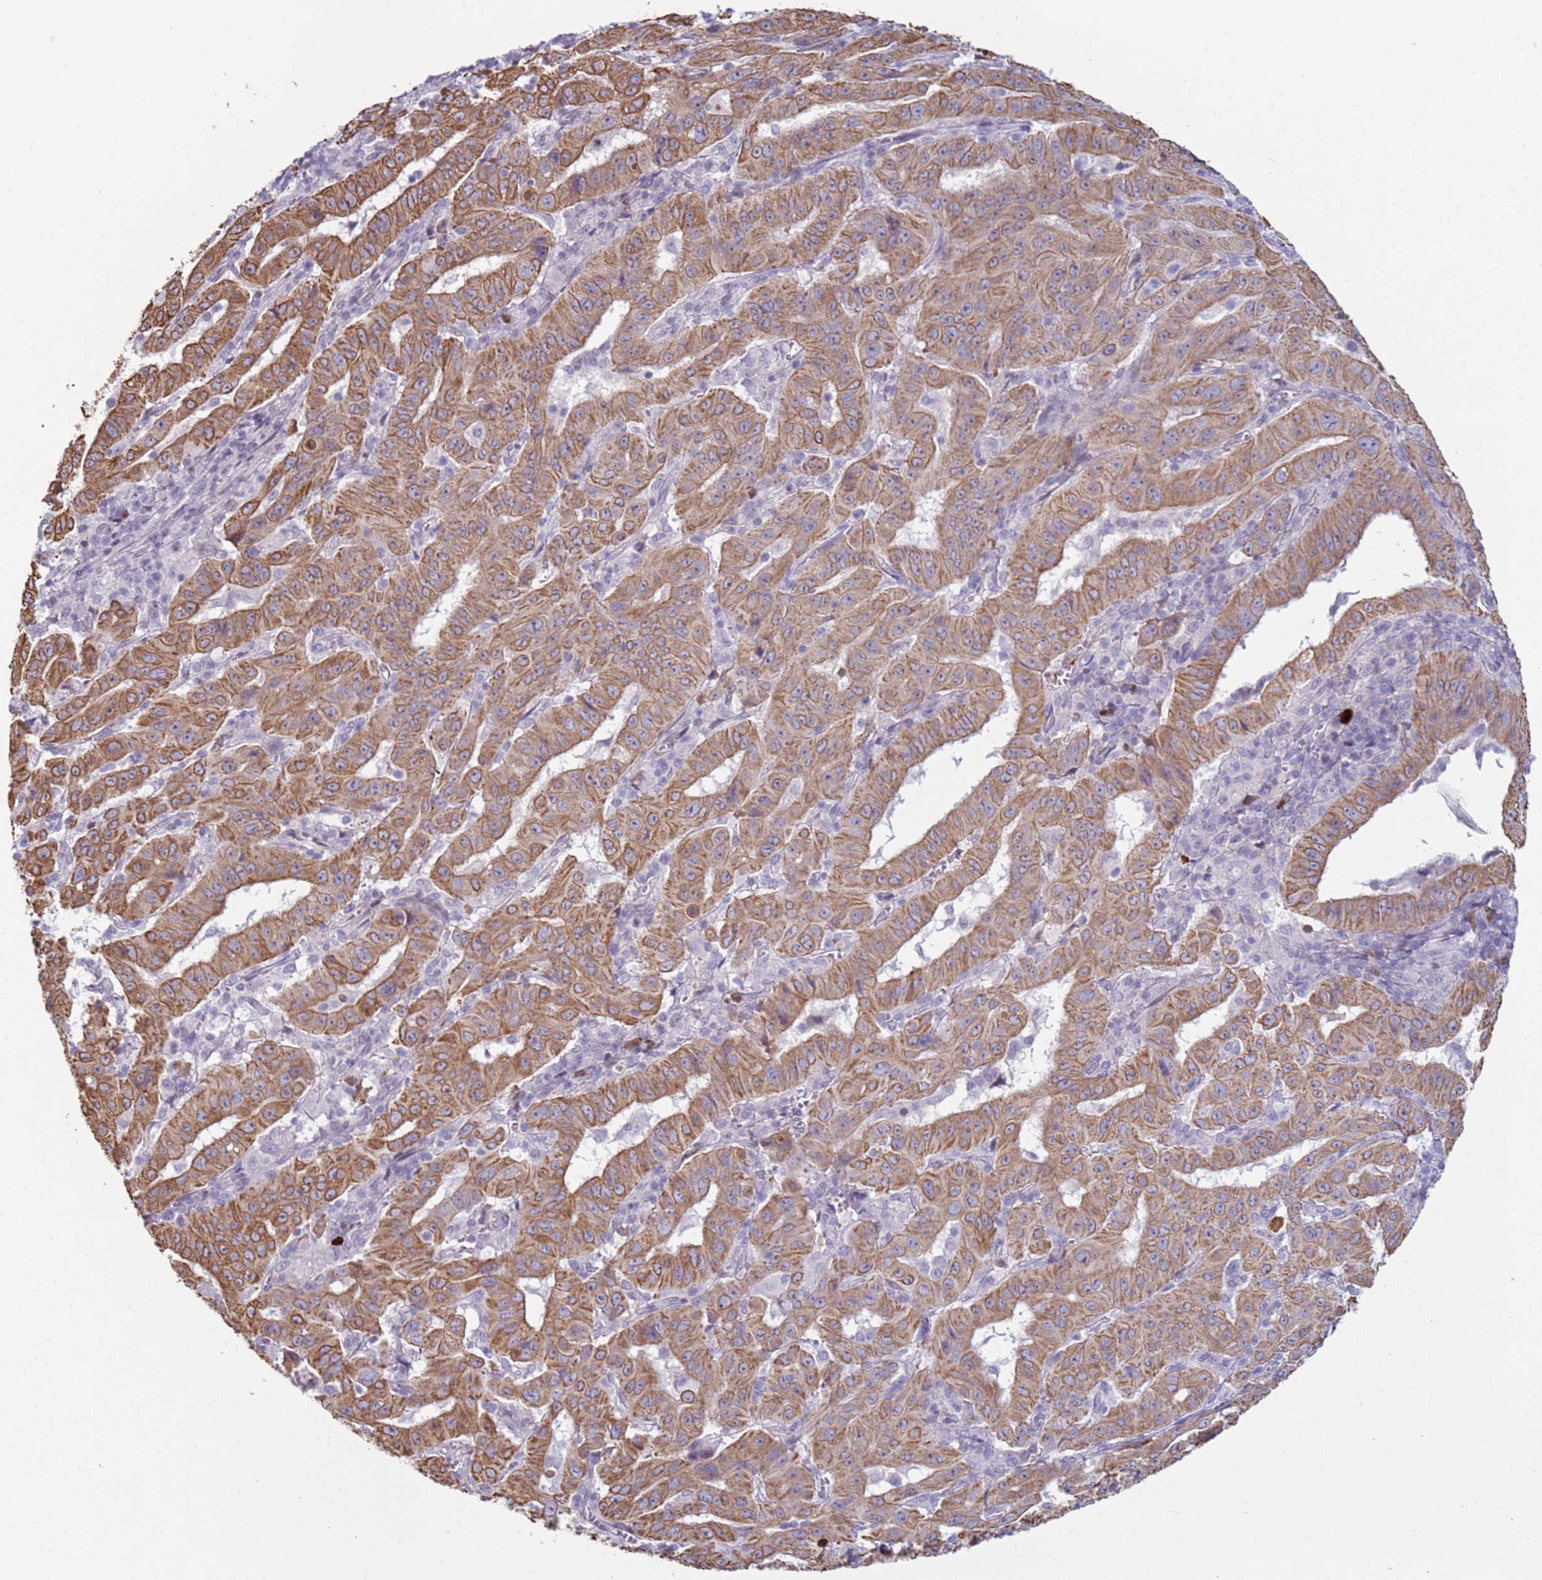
{"staining": {"intensity": "moderate", "quantity": ">75%", "location": "cytoplasmic/membranous"}, "tissue": "pancreatic cancer", "cell_type": "Tumor cells", "image_type": "cancer", "snomed": [{"axis": "morphology", "description": "Adenocarcinoma, NOS"}, {"axis": "topography", "description": "Pancreas"}], "caption": "Immunohistochemical staining of human pancreatic cancer (adenocarcinoma) displays moderate cytoplasmic/membranous protein expression in approximately >75% of tumor cells.", "gene": "NPAP1", "patient": {"sex": "male", "age": 63}}